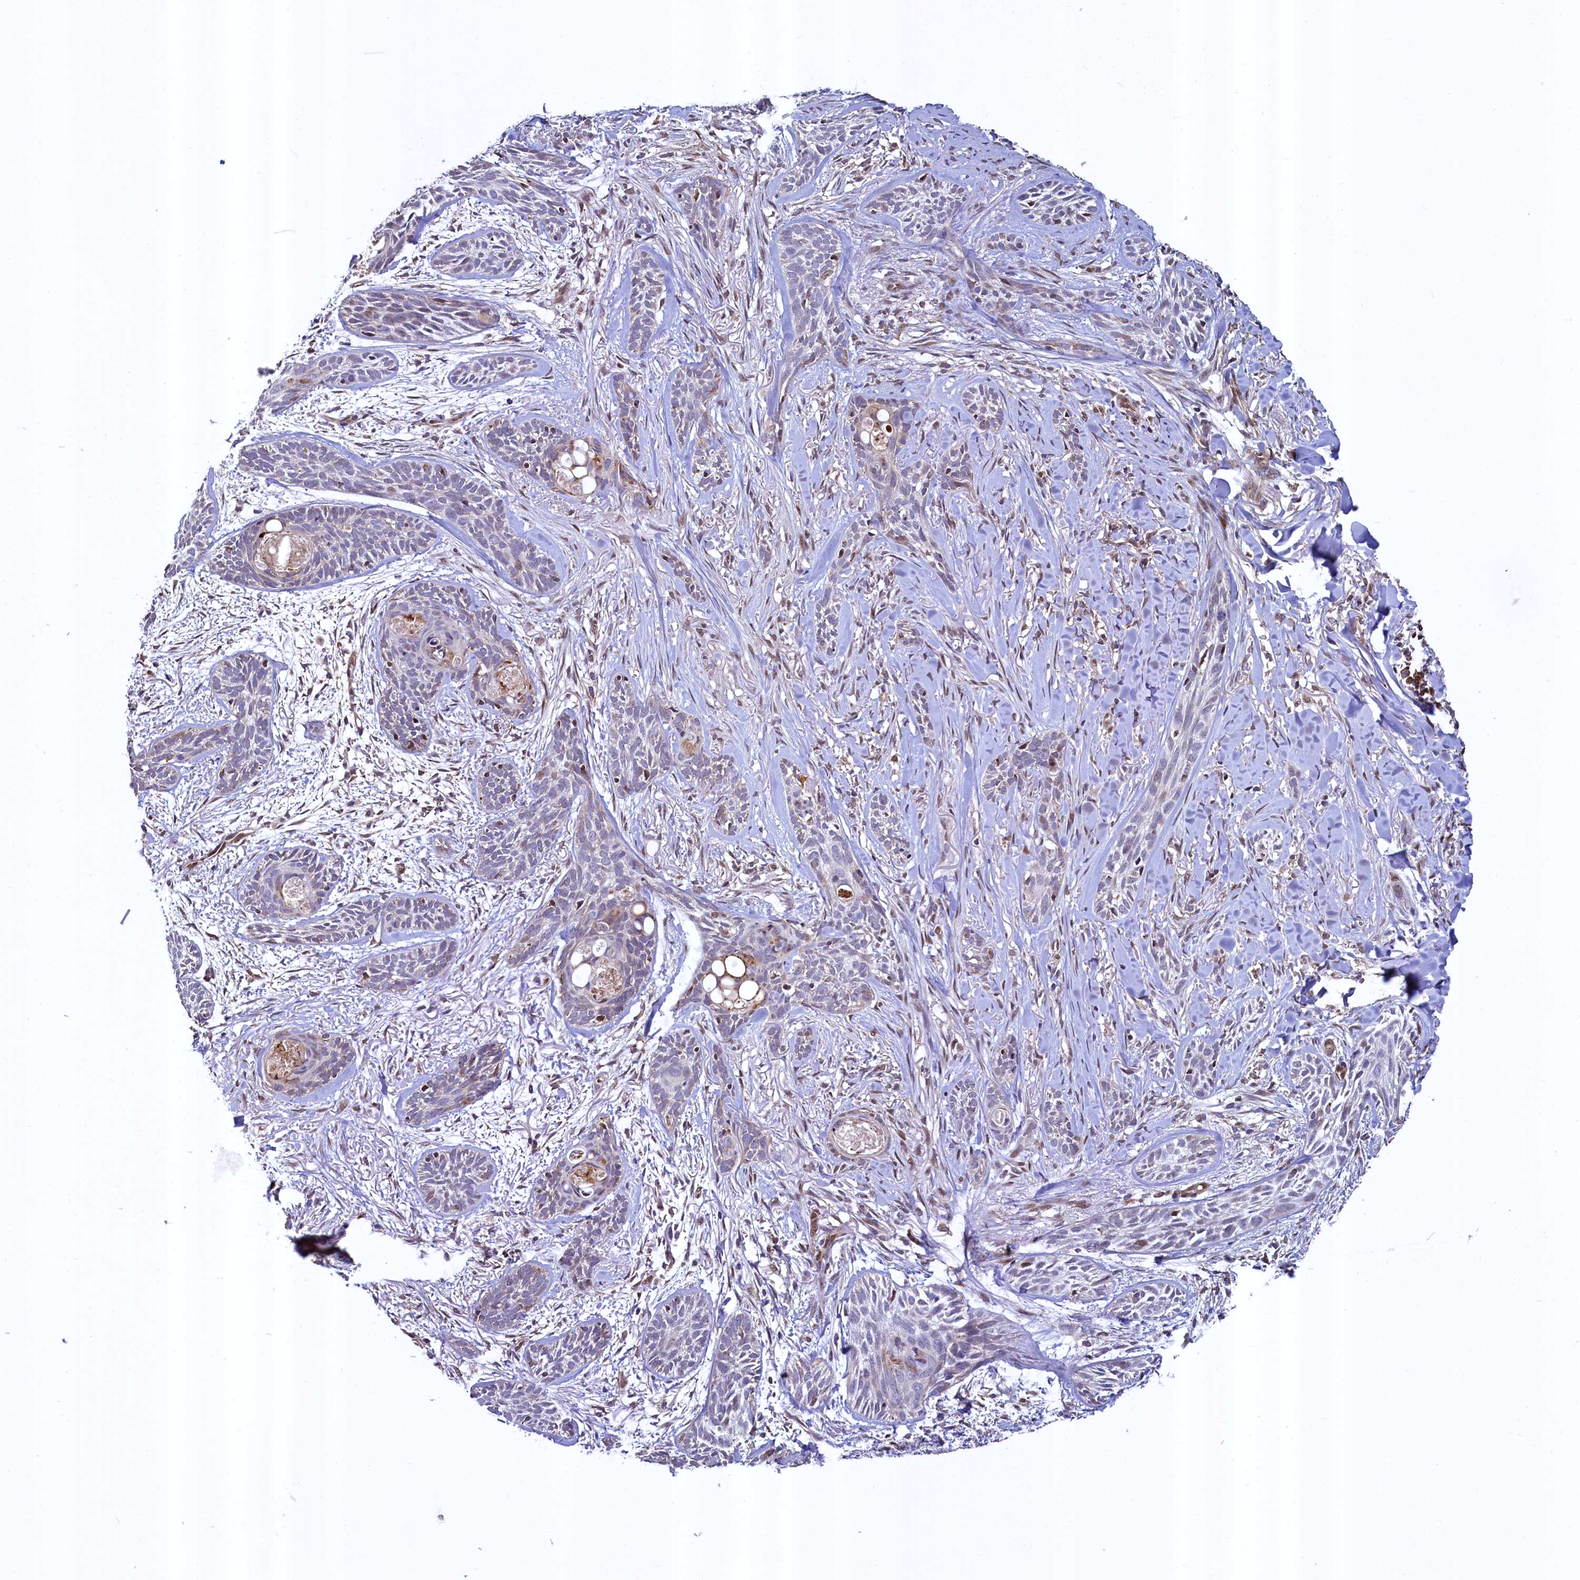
{"staining": {"intensity": "negative", "quantity": "none", "location": "none"}, "tissue": "skin cancer", "cell_type": "Tumor cells", "image_type": "cancer", "snomed": [{"axis": "morphology", "description": "Basal cell carcinoma"}, {"axis": "topography", "description": "Skin"}], "caption": "An image of skin basal cell carcinoma stained for a protein displays no brown staining in tumor cells.", "gene": "ZNF577", "patient": {"sex": "female", "age": 59}}